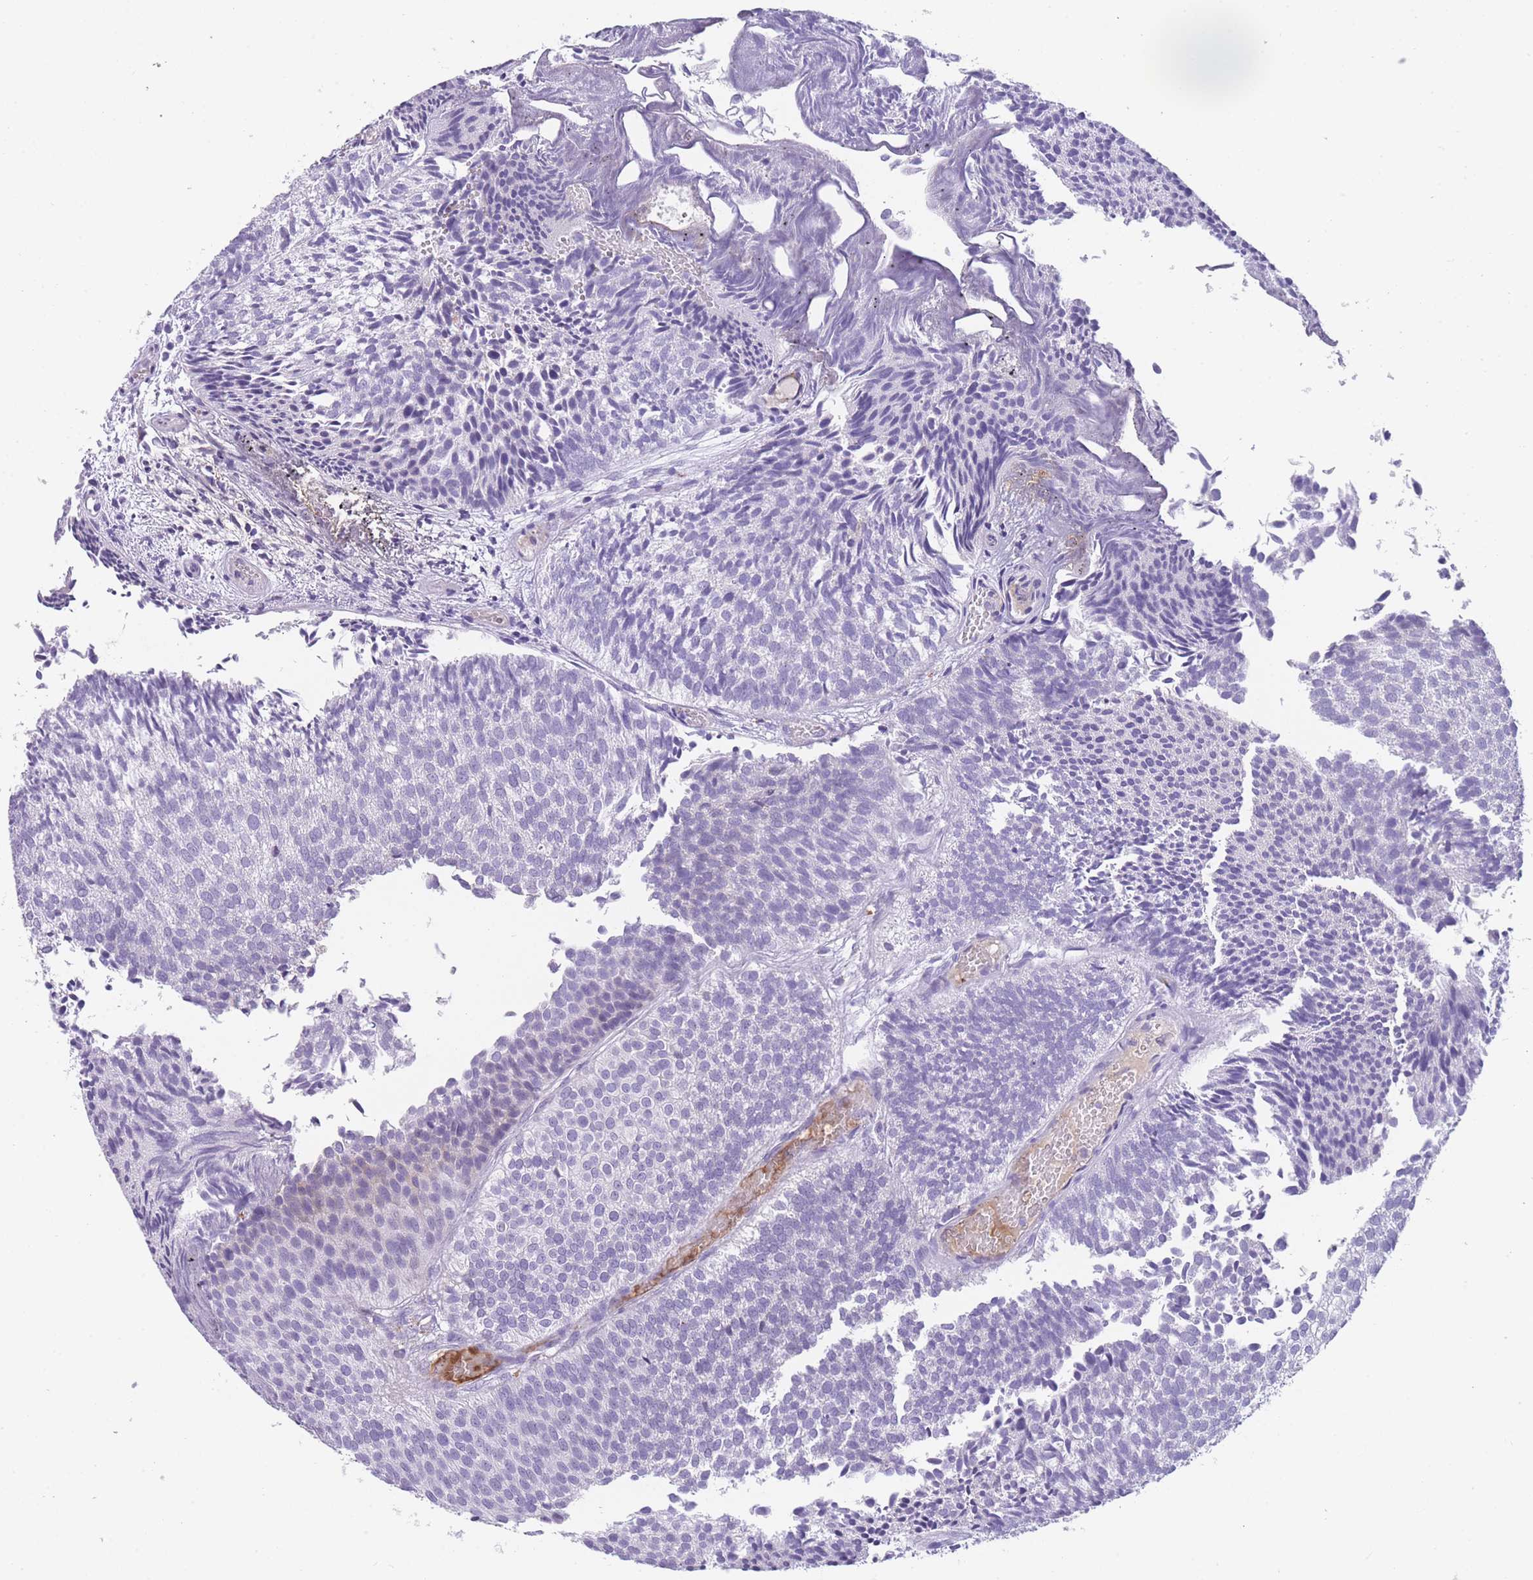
{"staining": {"intensity": "negative", "quantity": "none", "location": "none"}, "tissue": "urothelial cancer", "cell_type": "Tumor cells", "image_type": "cancer", "snomed": [{"axis": "morphology", "description": "Urothelial carcinoma, Low grade"}, {"axis": "topography", "description": "Urinary bladder"}], "caption": "Tumor cells are negative for protein expression in human low-grade urothelial carcinoma.", "gene": "GNAT1", "patient": {"sex": "male", "age": 84}}